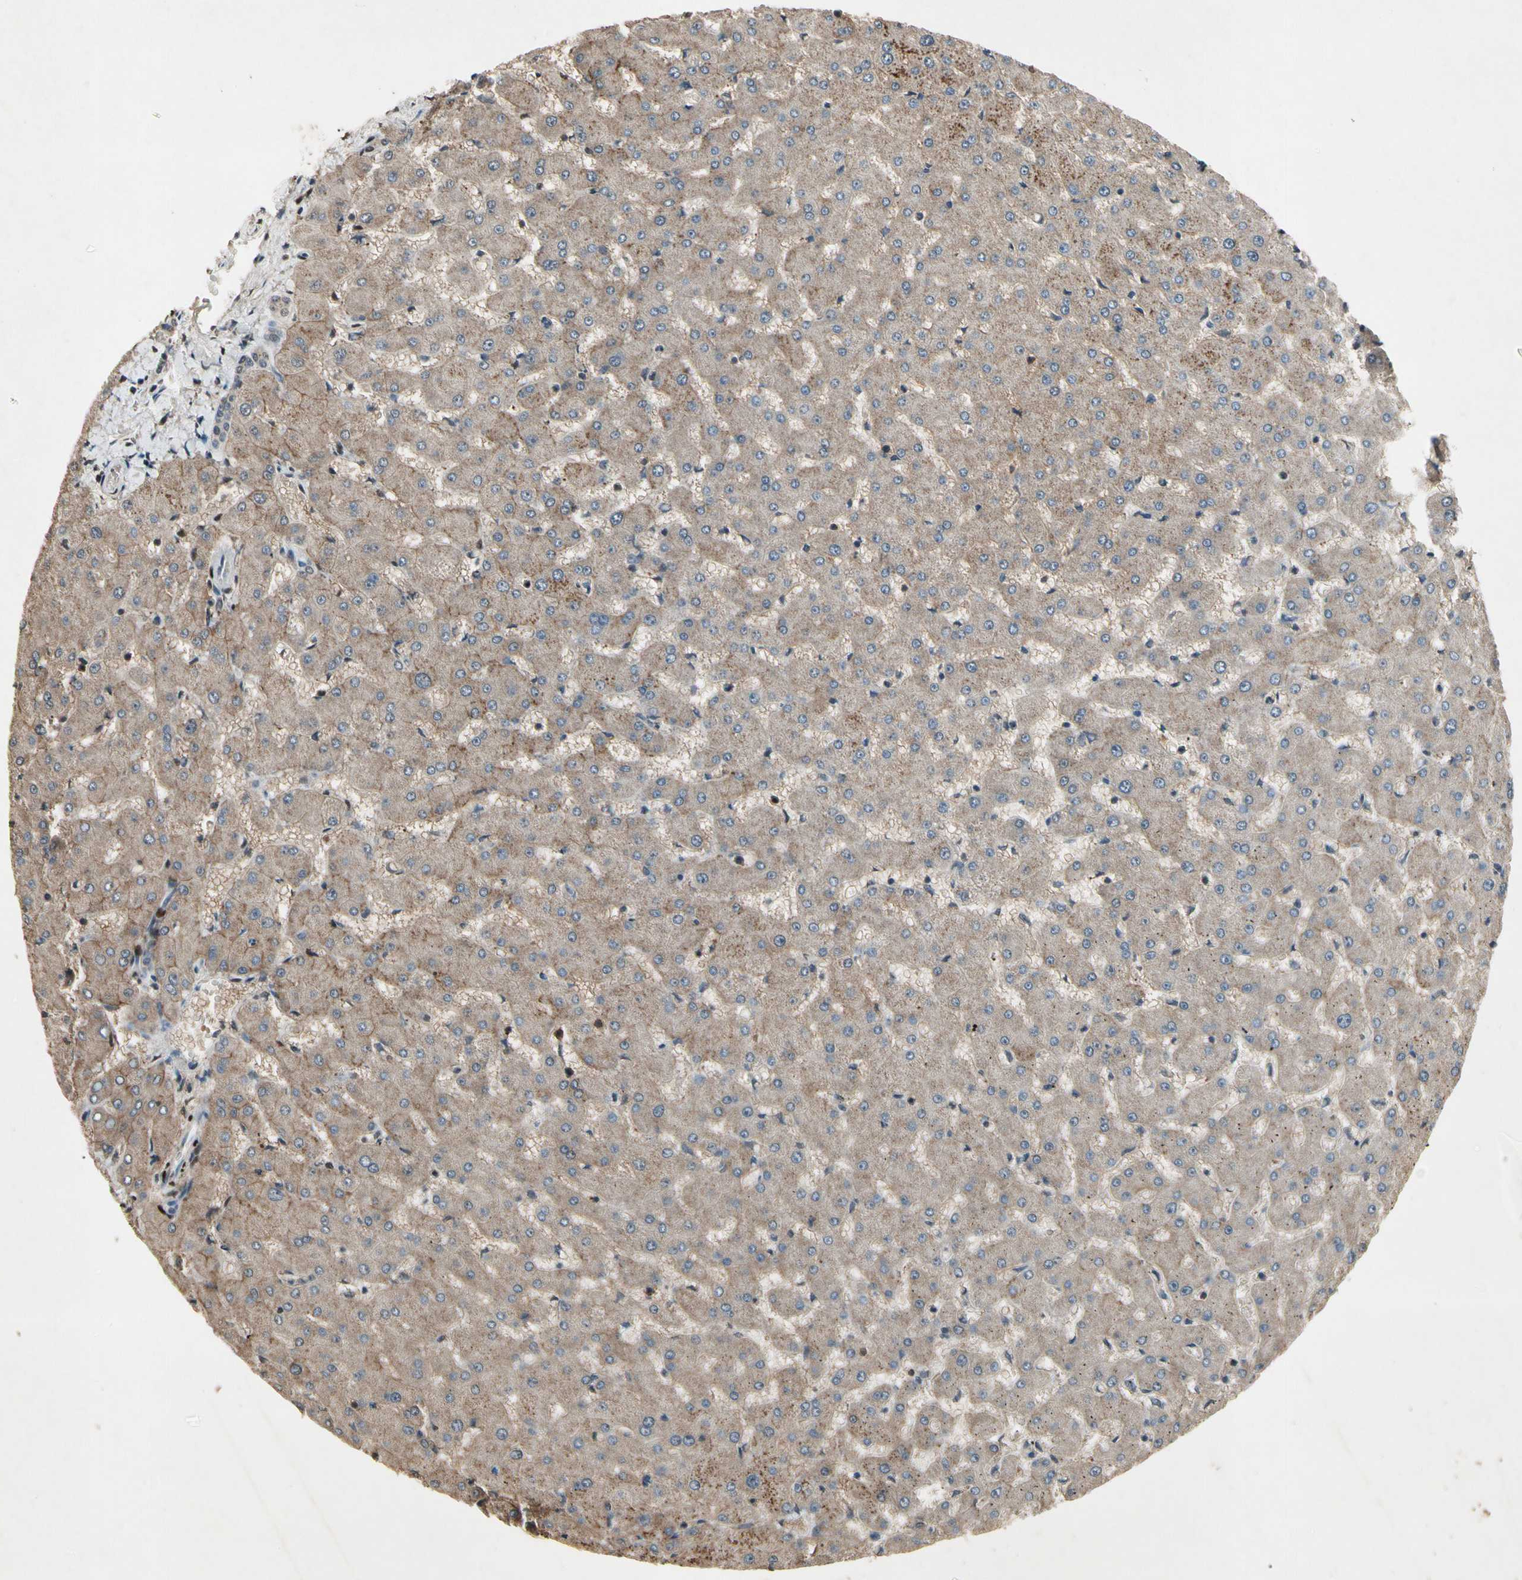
{"staining": {"intensity": "moderate", "quantity": ">75%", "location": "cytoplasmic/membranous,nuclear"}, "tissue": "liver", "cell_type": "Cholangiocytes", "image_type": "normal", "snomed": [{"axis": "morphology", "description": "Normal tissue, NOS"}, {"axis": "topography", "description": "Liver"}], "caption": "A photomicrograph of liver stained for a protein demonstrates moderate cytoplasmic/membranous,nuclear brown staining in cholangiocytes.", "gene": "TBX2", "patient": {"sex": "female", "age": 63}}